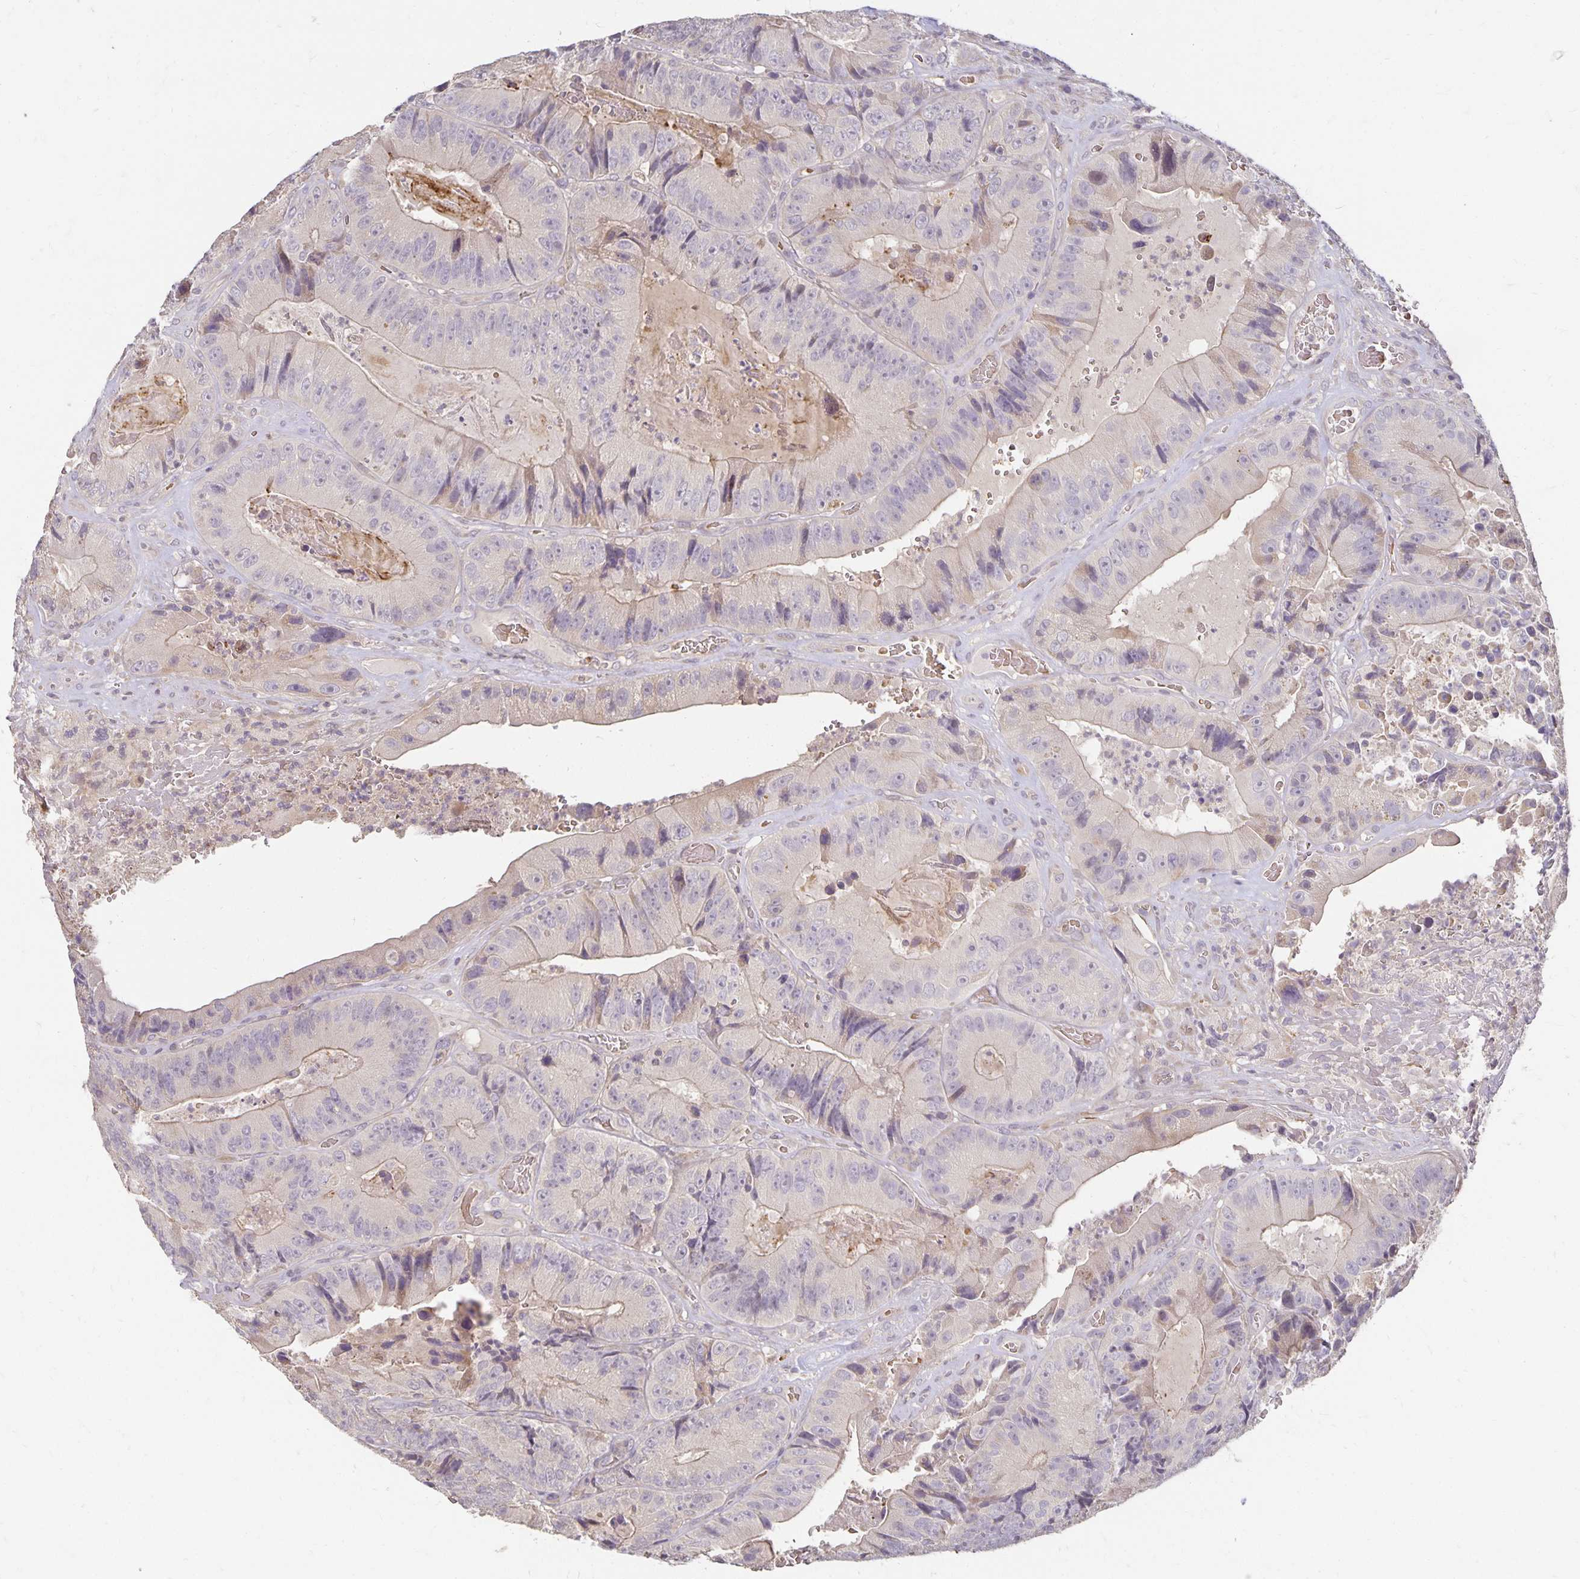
{"staining": {"intensity": "weak", "quantity": "<25%", "location": "cytoplasmic/membranous"}, "tissue": "colorectal cancer", "cell_type": "Tumor cells", "image_type": "cancer", "snomed": [{"axis": "morphology", "description": "Adenocarcinoma, NOS"}, {"axis": "topography", "description": "Colon"}], "caption": "The photomicrograph exhibits no staining of tumor cells in colorectal adenocarcinoma. (Stains: DAB immunohistochemistry with hematoxylin counter stain, Microscopy: brightfield microscopy at high magnification).", "gene": "CST6", "patient": {"sex": "female", "age": 86}}